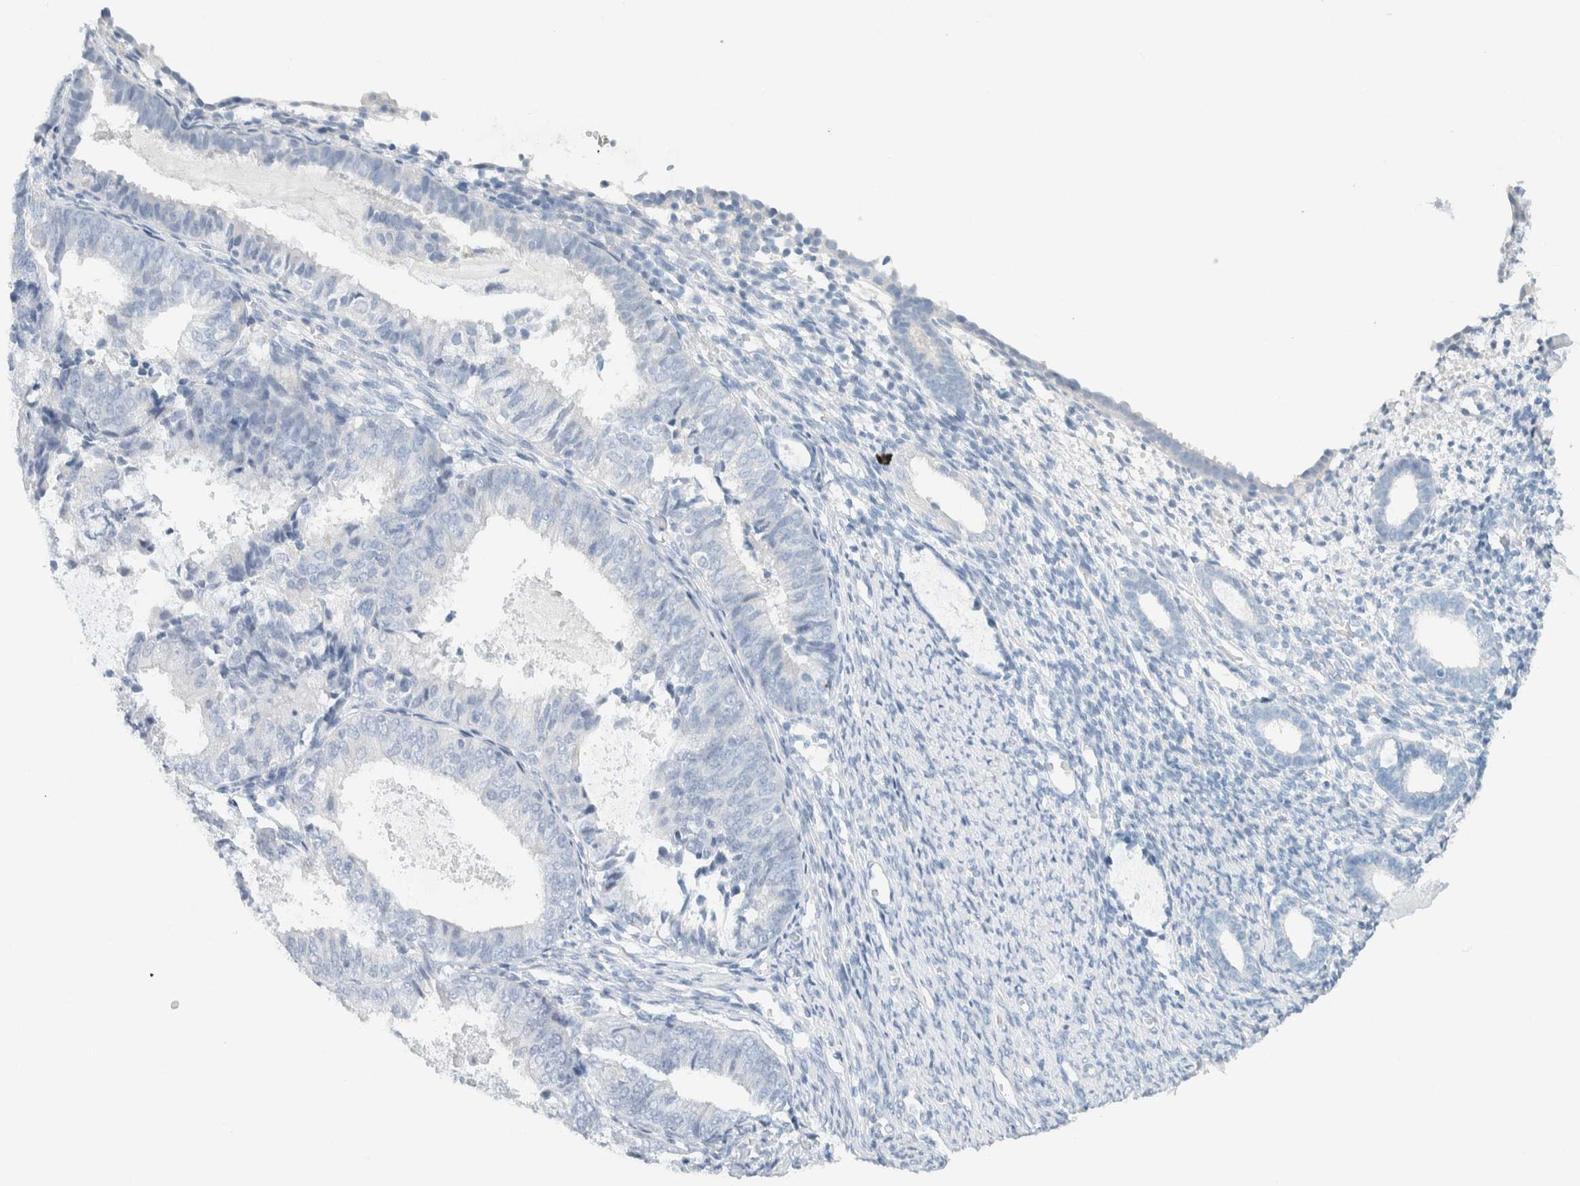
{"staining": {"intensity": "negative", "quantity": "none", "location": "none"}, "tissue": "endometrium", "cell_type": "Cells in endometrial stroma", "image_type": "normal", "snomed": [{"axis": "morphology", "description": "Normal tissue, NOS"}, {"axis": "morphology", "description": "Adenocarcinoma, NOS"}, {"axis": "topography", "description": "Endometrium"}], "caption": "Immunohistochemistry image of benign endometrium: endometrium stained with DAB demonstrates no significant protein positivity in cells in endometrial stroma.", "gene": "ALOX12B", "patient": {"sex": "female", "age": 57}}